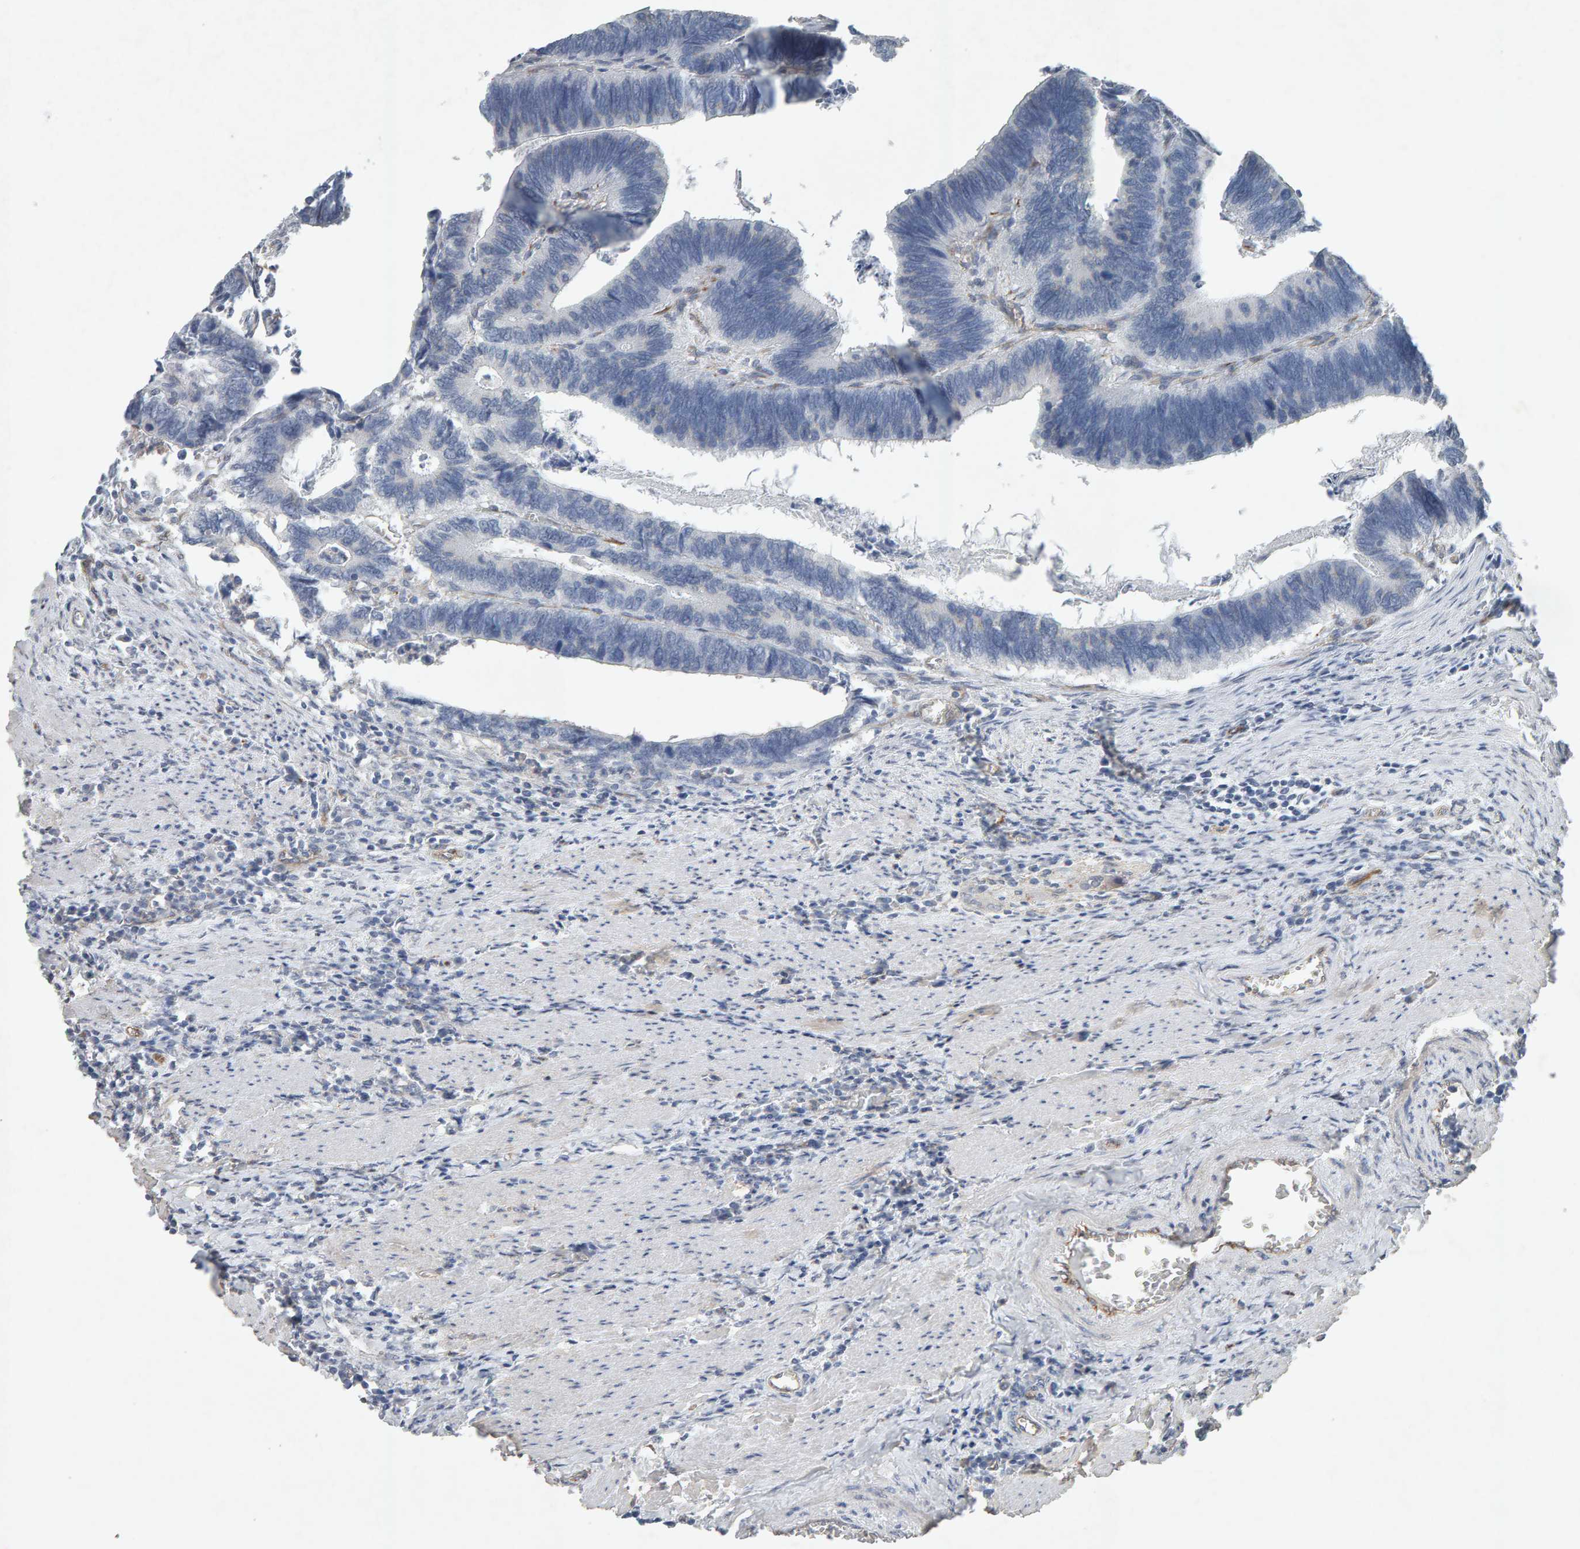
{"staining": {"intensity": "negative", "quantity": "none", "location": "none"}, "tissue": "colorectal cancer", "cell_type": "Tumor cells", "image_type": "cancer", "snomed": [{"axis": "morphology", "description": "Adenocarcinoma, NOS"}, {"axis": "topography", "description": "Colon"}], "caption": "Histopathology image shows no significant protein positivity in tumor cells of colorectal cancer (adenocarcinoma).", "gene": "PTPRM", "patient": {"sex": "male", "age": 72}}